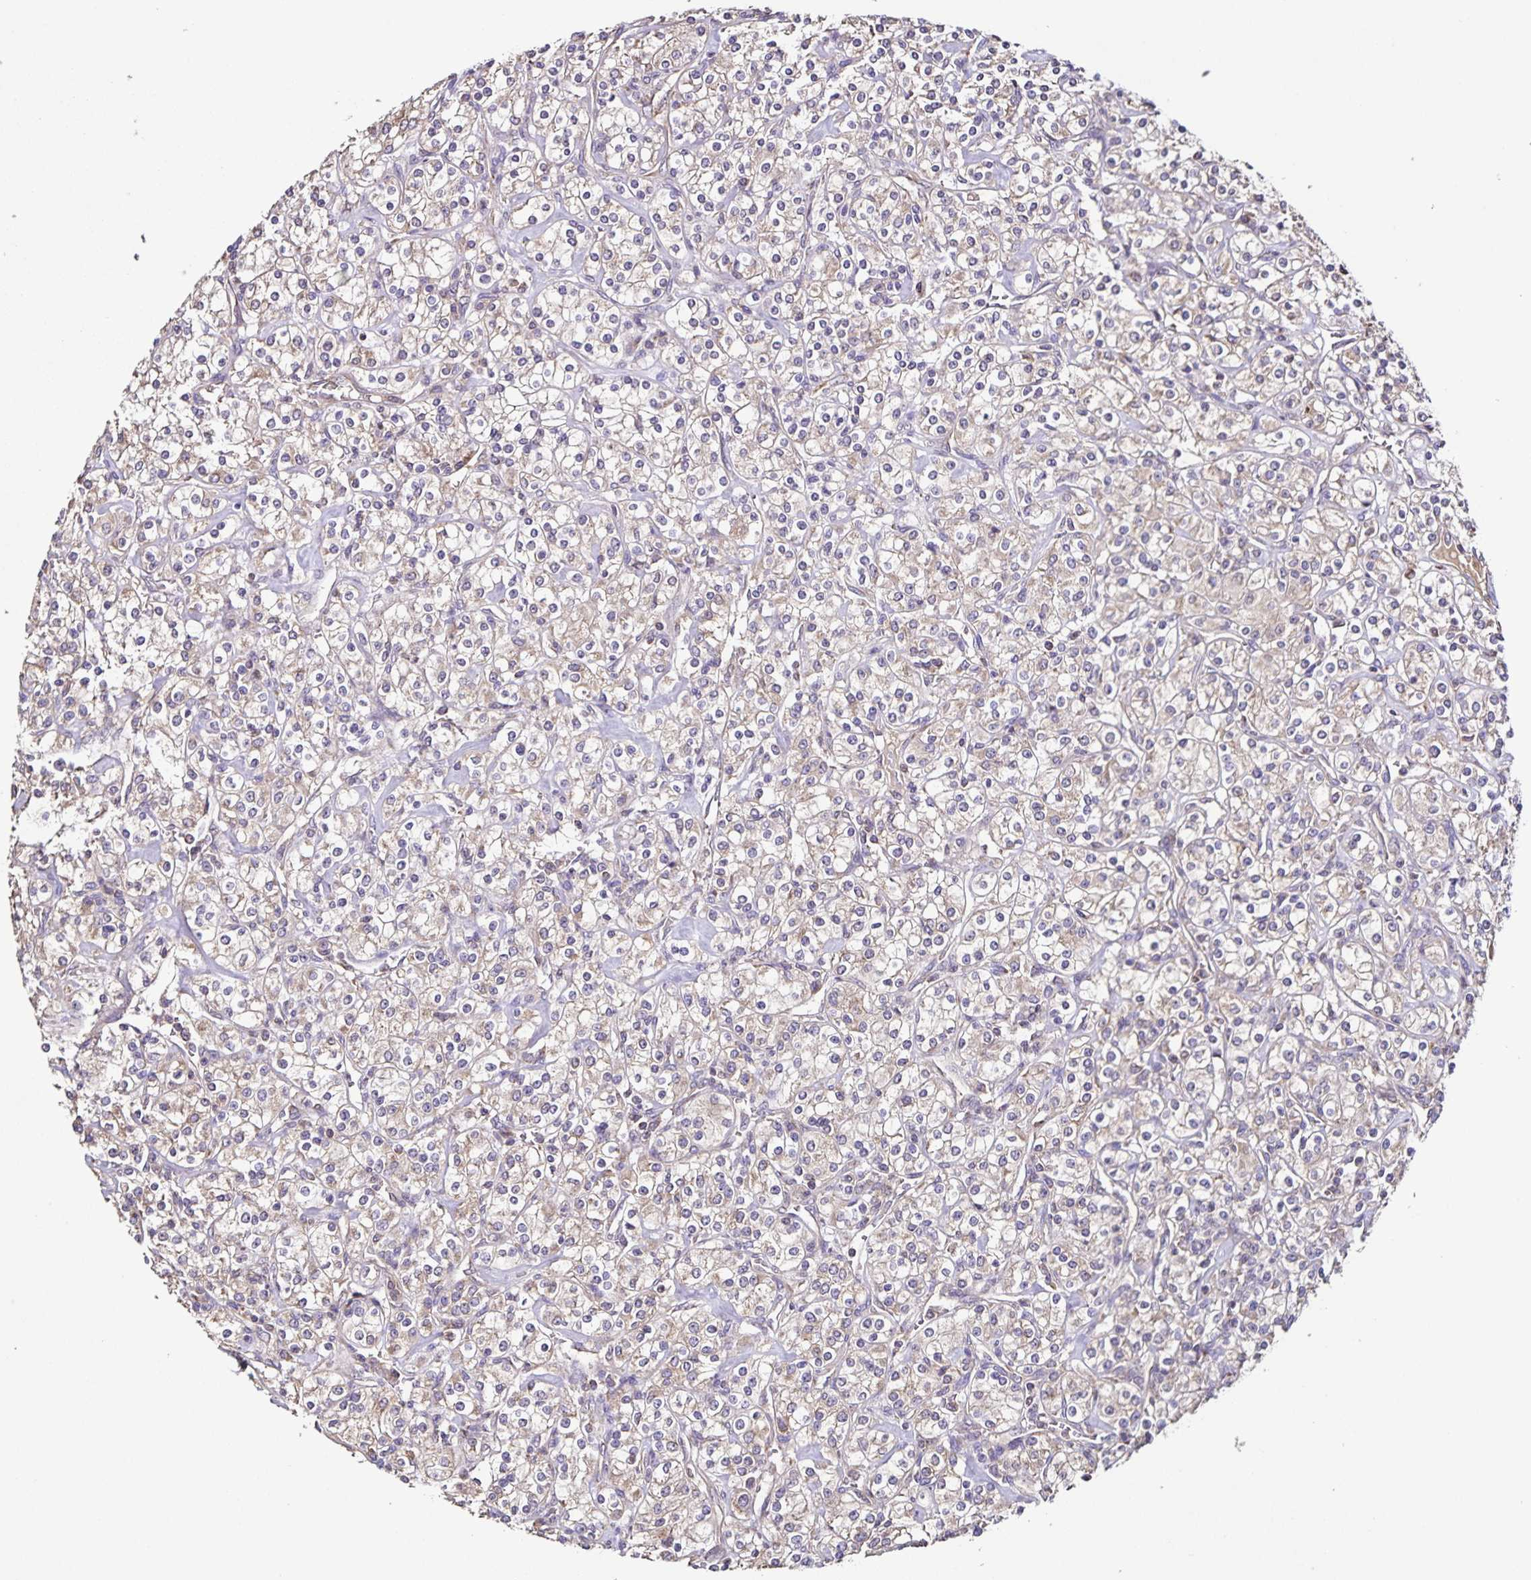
{"staining": {"intensity": "negative", "quantity": "none", "location": "none"}, "tissue": "renal cancer", "cell_type": "Tumor cells", "image_type": "cancer", "snomed": [{"axis": "morphology", "description": "Adenocarcinoma, NOS"}, {"axis": "topography", "description": "Kidney"}], "caption": "DAB immunohistochemical staining of human renal cancer exhibits no significant positivity in tumor cells.", "gene": "MAN1A1", "patient": {"sex": "male", "age": 77}}